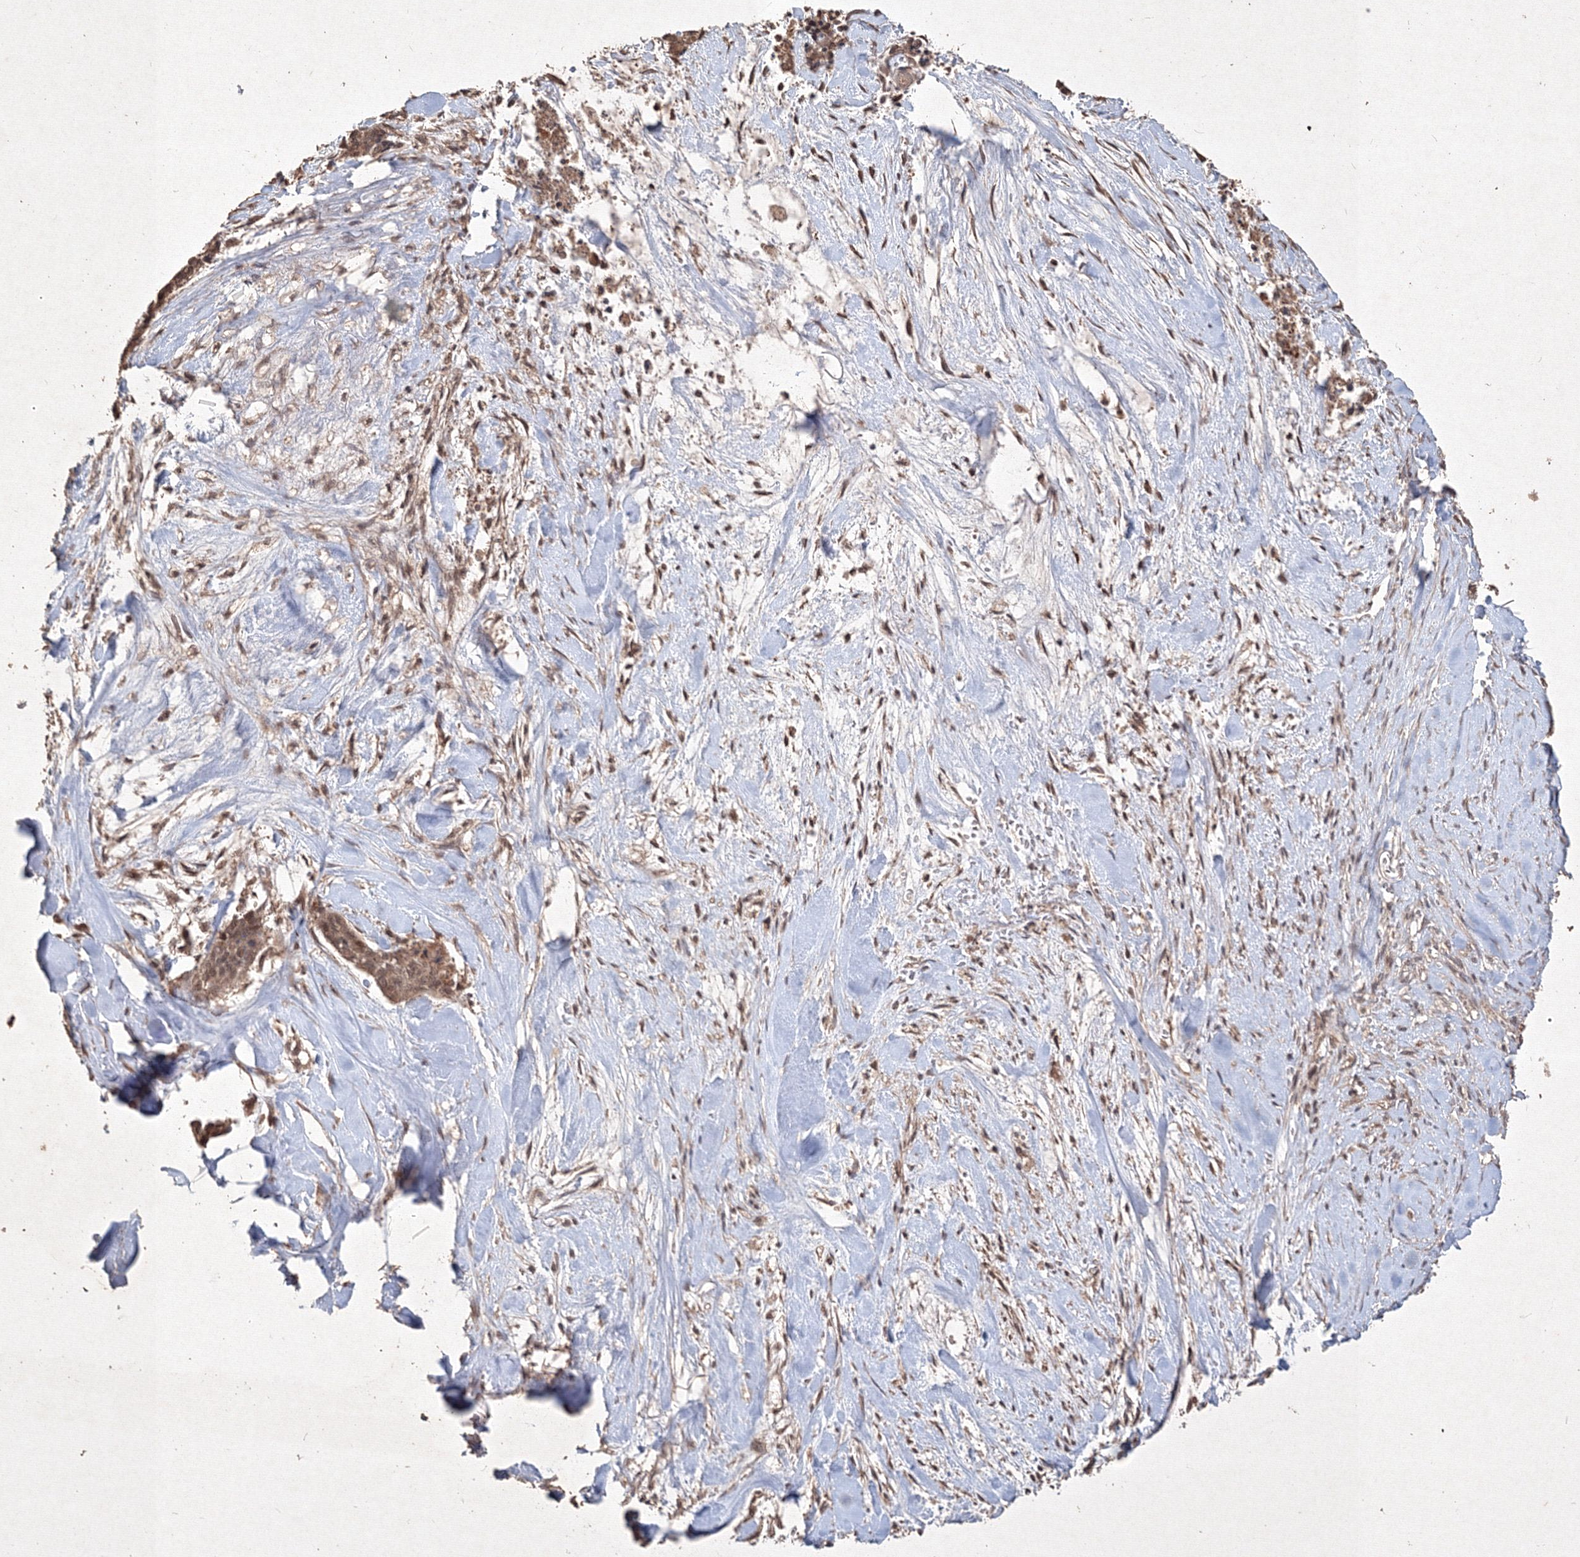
{"staining": {"intensity": "weak", "quantity": ">75%", "location": "cytoplasmic/membranous,nuclear"}, "tissue": "skin cancer", "cell_type": "Tumor cells", "image_type": "cancer", "snomed": [{"axis": "morphology", "description": "Basal cell carcinoma"}, {"axis": "topography", "description": "Skin"}], "caption": "Immunohistochemistry (IHC) of human skin basal cell carcinoma shows low levels of weak cytoplasmic/membranous and nuclear positivity in about >75% of tumor cells.", "gene": "PELI3", "patient": {"sex": "female", "age": 64}}